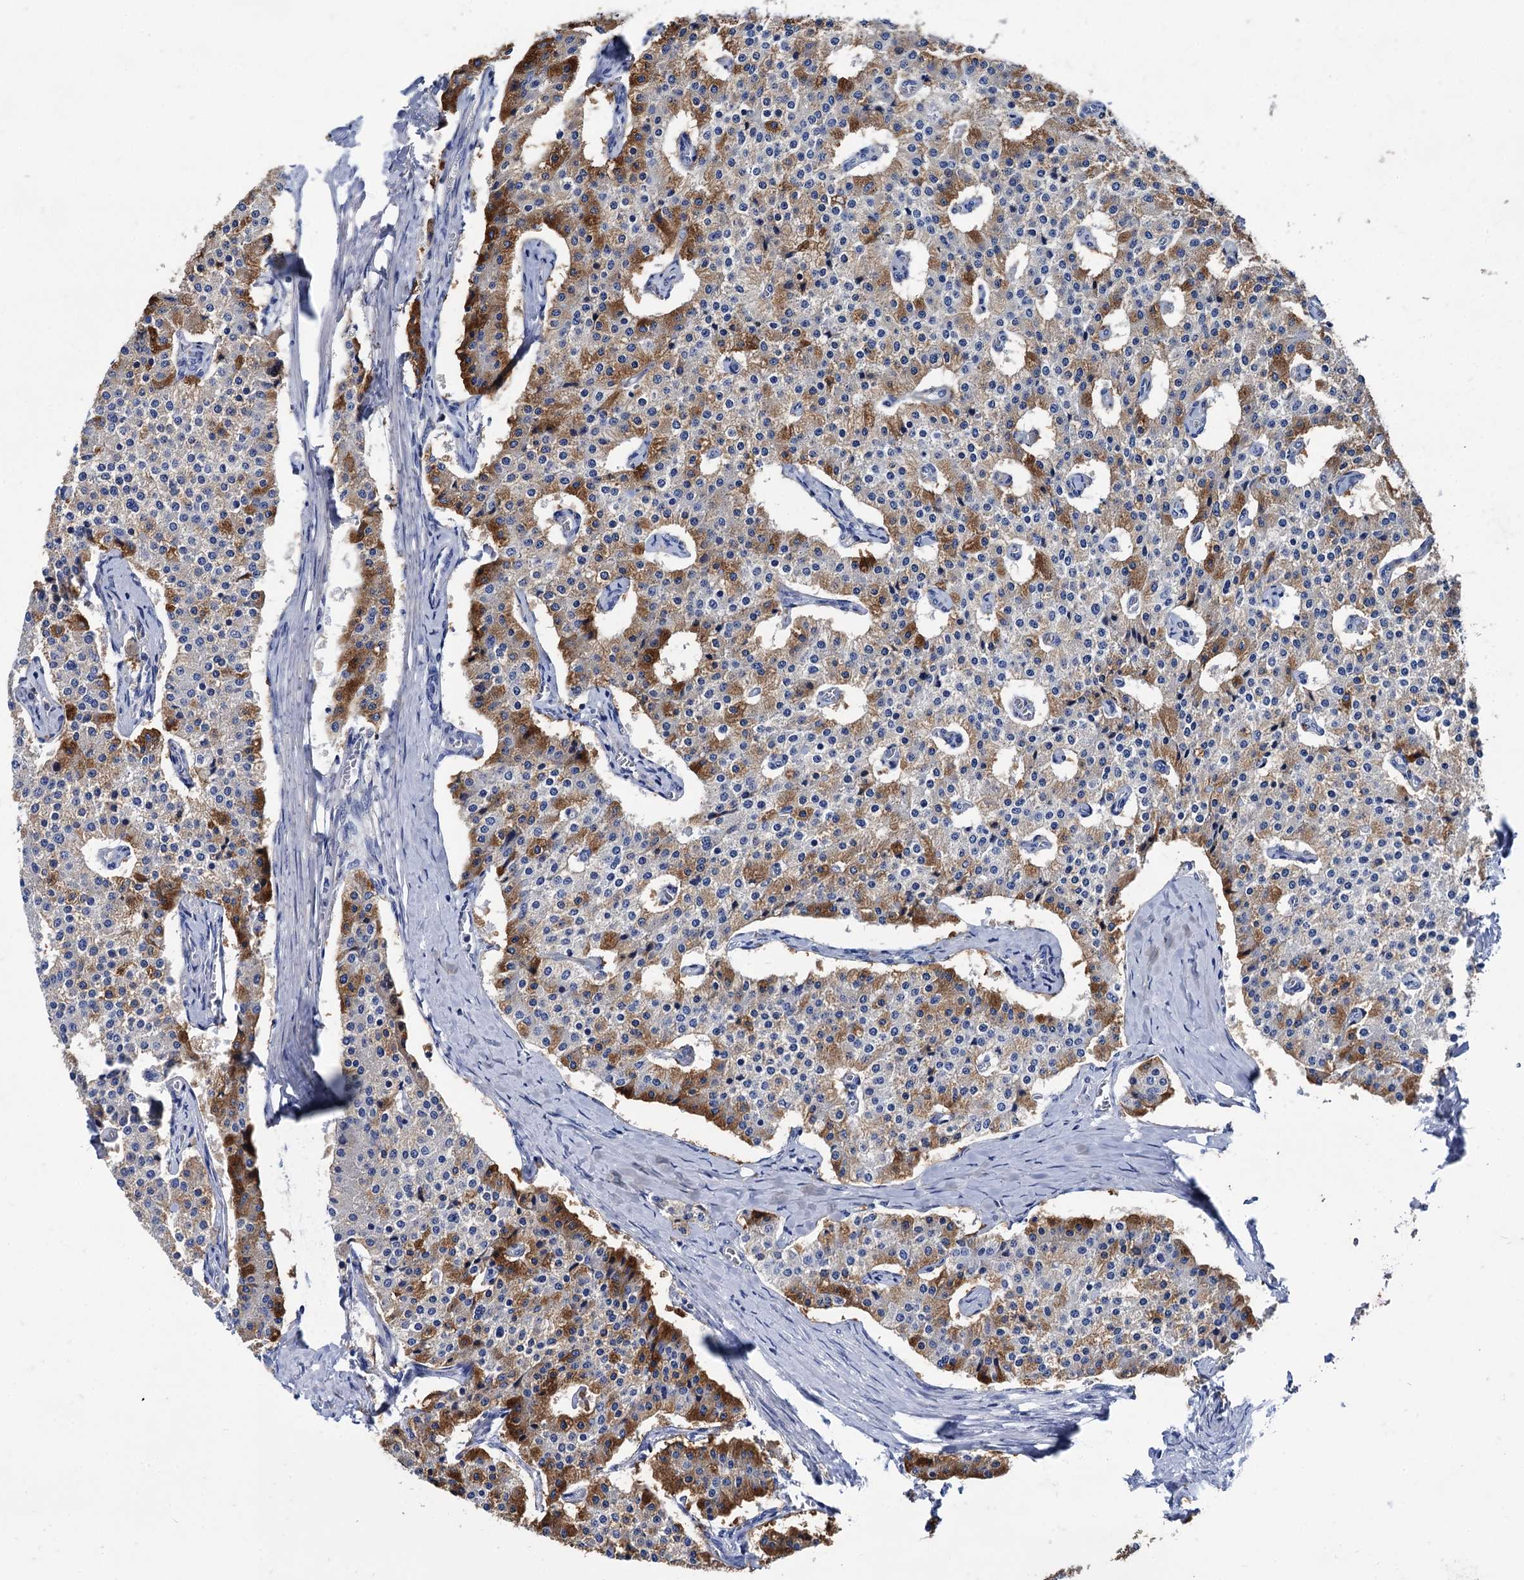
{"staining": {"intensity": "strong", "quantity": "<25%", "location": "cytoplasmic/membranous"}, "tissue": "carcinoid", "cell_type": "Tumor cells", "image_type": "cancer", "snomed": [{"axis": "morphology", "description": "Carcinoid, malignant, NOS"}, {"axis": "topography", "description": "Colon"}], "caption": "DAB immunohistochemical staining of carcinoid demonstrates strong cytoplasmic/membranous protein expression in about <25% of tumor cells. (IHC, brightfield microscopy, high magnification).", "gene": "TMEM72", "patient": {"sex": "female", "age": 52}}